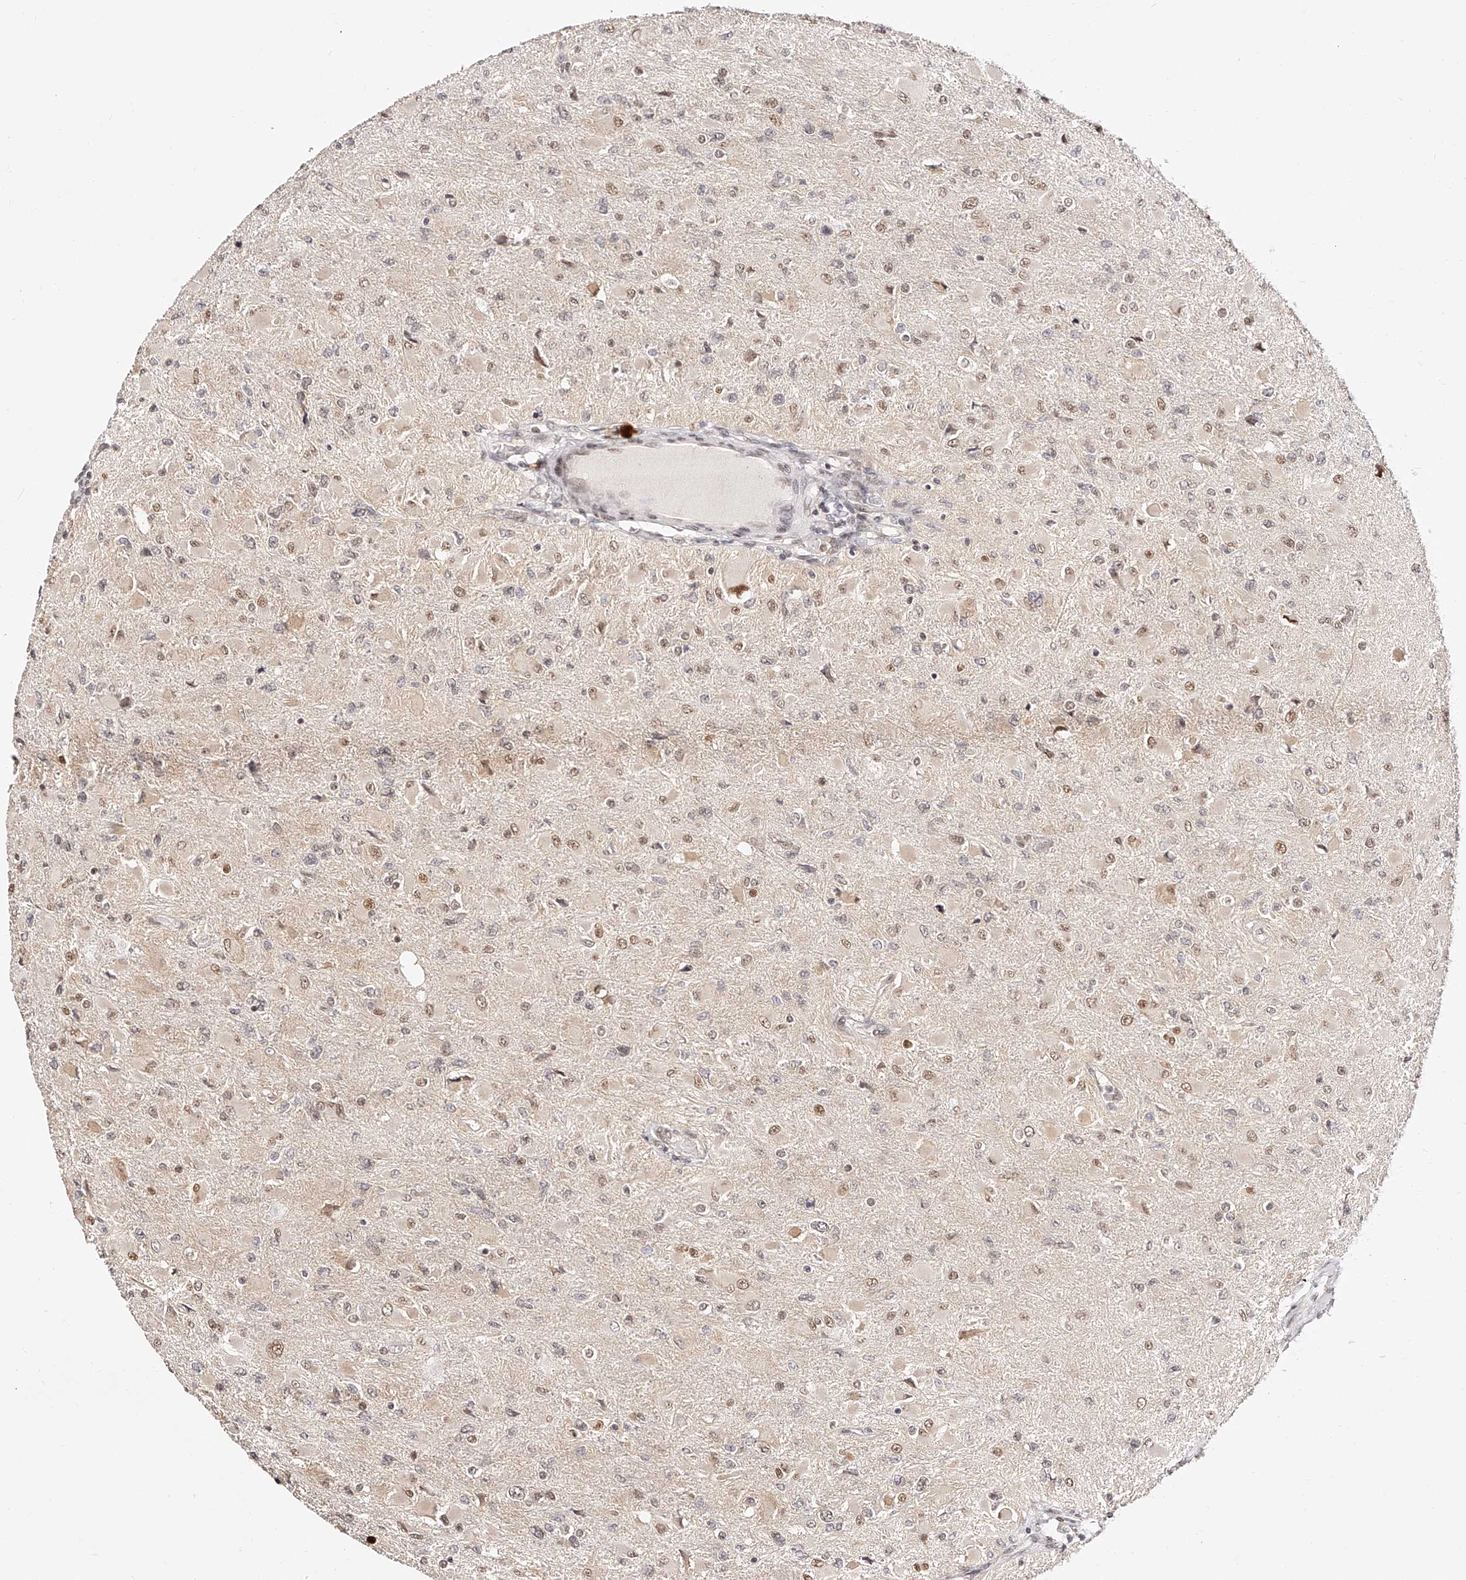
{"staining": {"intensity": "moderate", "quantity": "25%-75%", "location": "nuclear"}, "tissue": "glioma", "cell_type": "Tumor cells", "image_type": "cancer", "snomed": [{"axis": "morphology", "description": "Glioma, malignant, High grade"}, {"axis": "topography", "description": "Cerebral cortex"}], "caption": "Immunohistochemical staining of glioma shows medium levels of moderate nuclear protein positivity in approximately 25%-75% of tumor cells. Nuclei are stained in blue.", "gene": "USF3", "patient": {"sex": "female", "age": 36}}